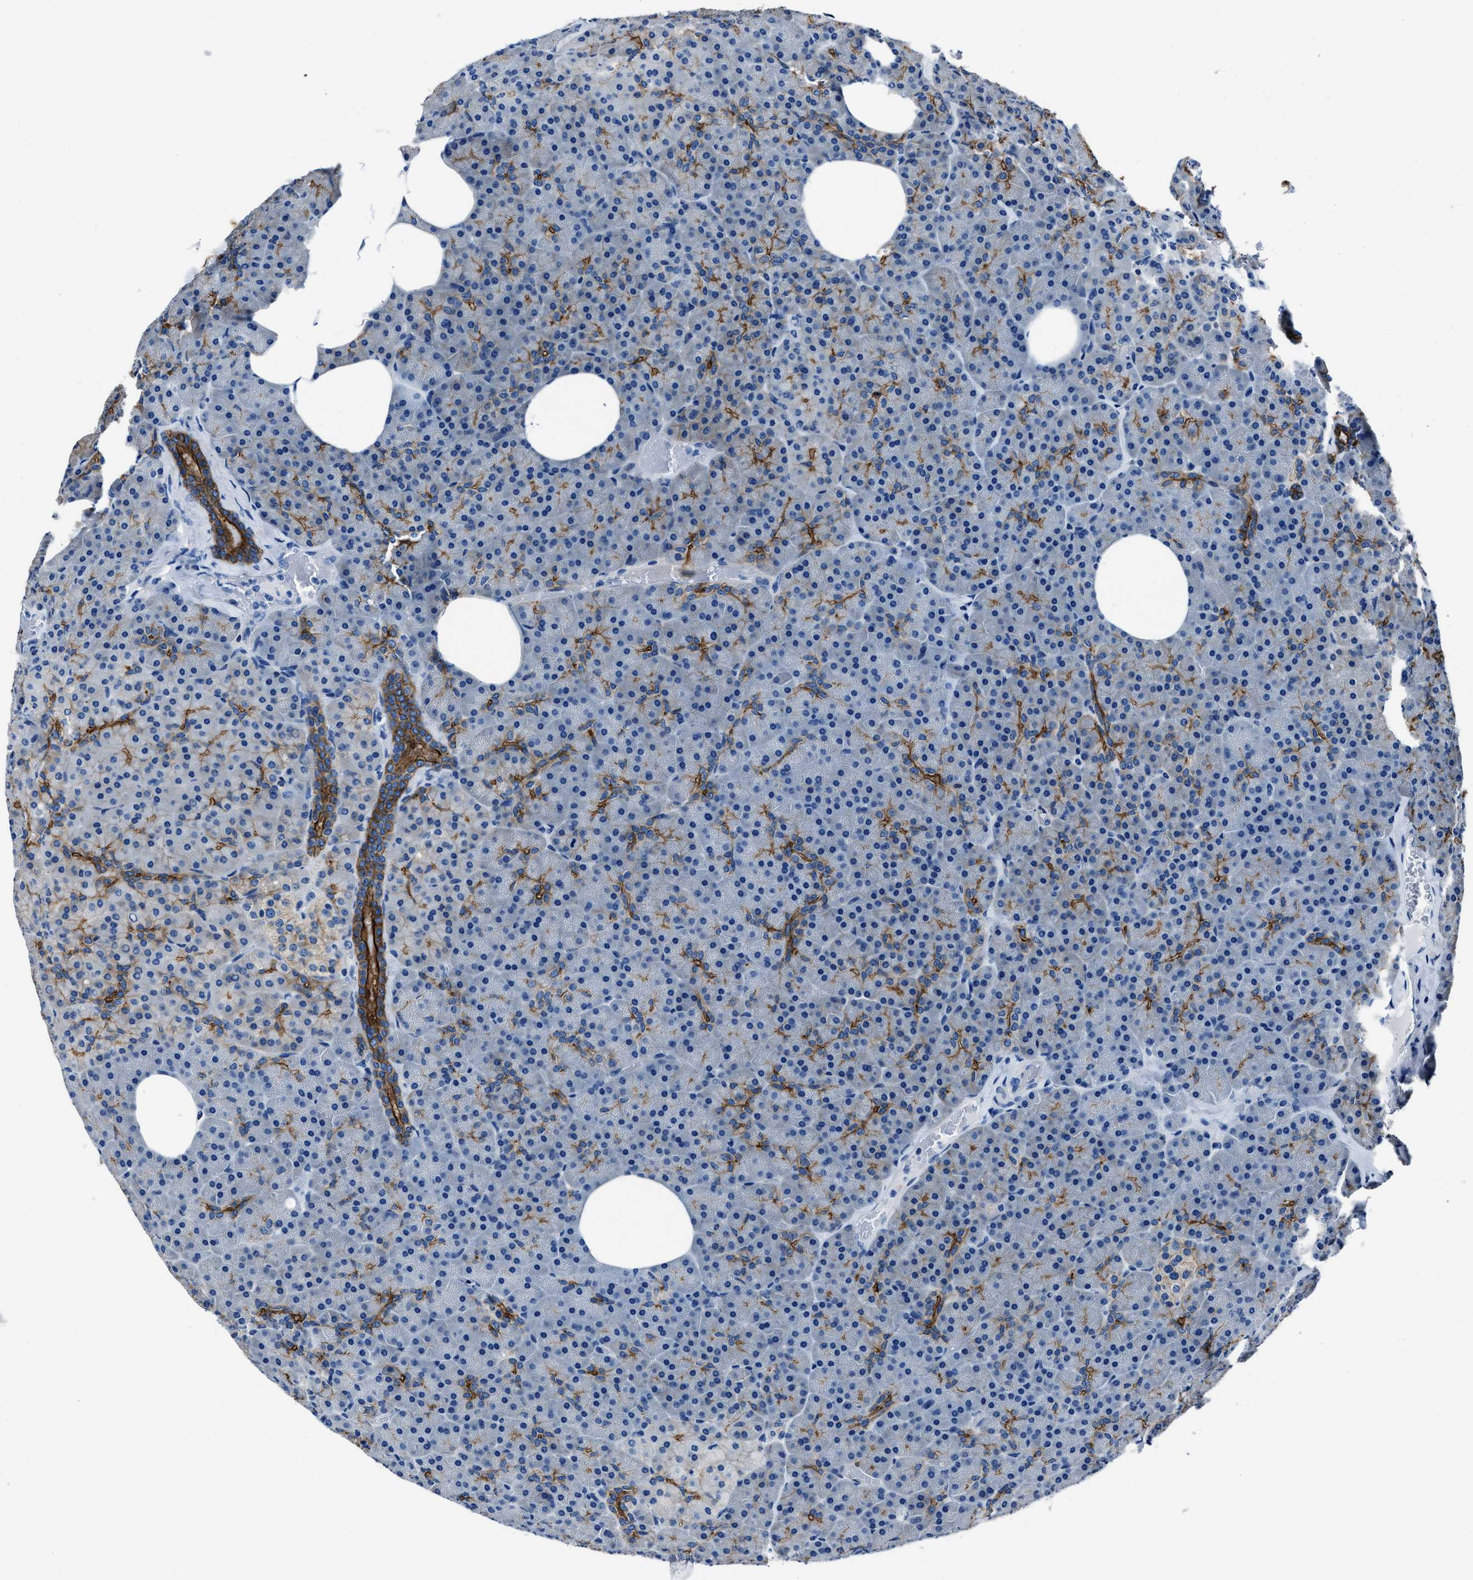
{"staining": {"intensity": "moderate", "quantity": "<25%", "location": "cytoplasmic/membranous"}, "tissue": "pancreas", "cell_type": "Exocrine glandular cells", "image_type": "normal", "snomed": [{"axis": "morphology", "description": "Normal tissue, NOS"}, {"axis": "morphology", "description": "Carcinoid, malignant, NOS"}, {"axis": "topography", "description": "Pancreas"}], "caption": "Immunohistochemistry image of unremarkable pancreas: pancreas stained using immunohistochemistry exhibits low levels of moderate protein expression localized specifically in the cytoplasmic/membranous of exocrine glandular cells, appearing as a cytoplasmic/membranous brown color.", "gene": "LMO7", "patient": {"sex": "female", "age": 35}}